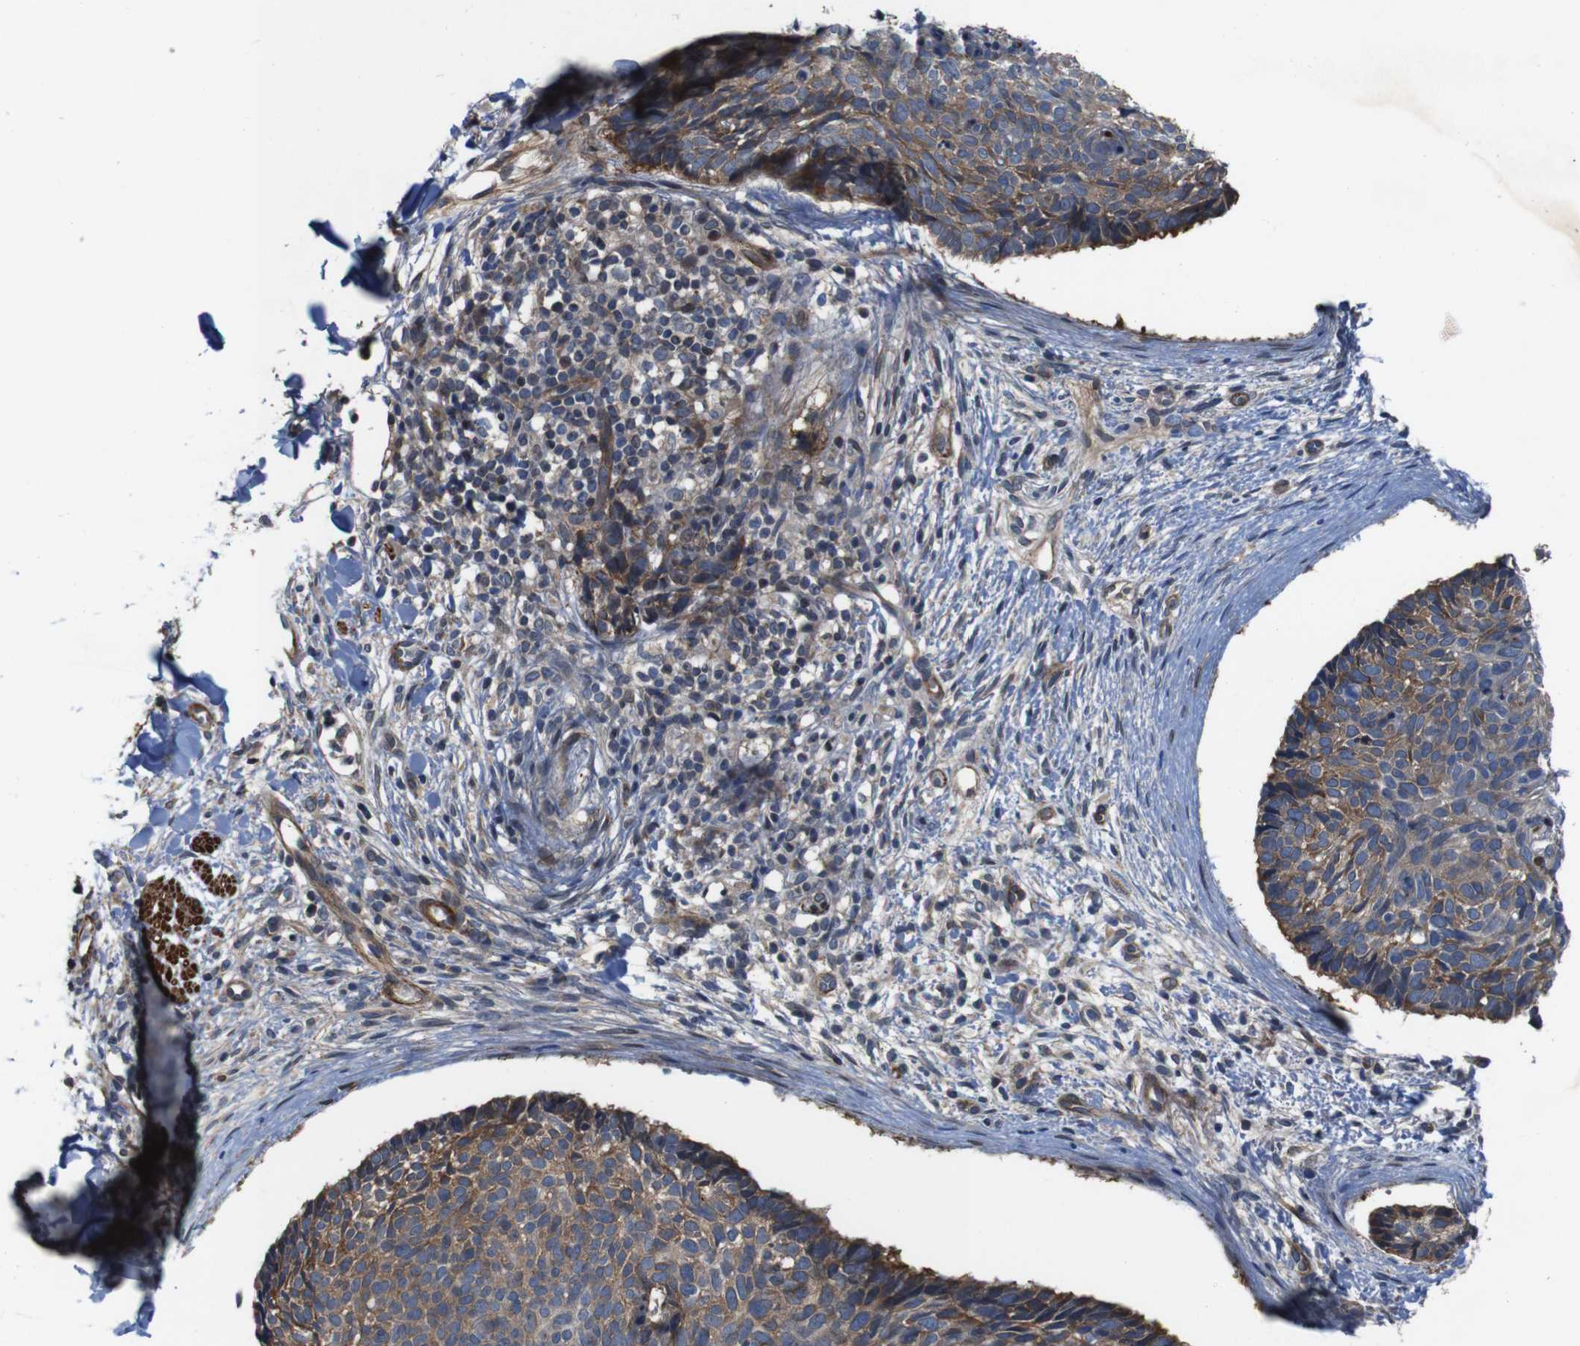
{"staining": {"intensity": "moderate", "quantity": ">75%", "location": "cytoplasmic/membranous"}, "tissue": "skin cancer", "cell_type": "Tumor cells", "image_type": "cancer", "snomed": [{"axis": "morphology", "description": "Normal tissue, NOS"}, {"axis": "morphology", "description": "Basal cell carcinoma"}, {"axis": "topography", "description": "Skin"}], "caption": "About >75% of tumor cells in skin cancer (basal cell carcinoma) display moderate cytoplasmic/membranous protein staining as visualized by brown immunohistochemical staining.", "gene": "GGT7", "patient": {"sex": "female", "age": 56}}